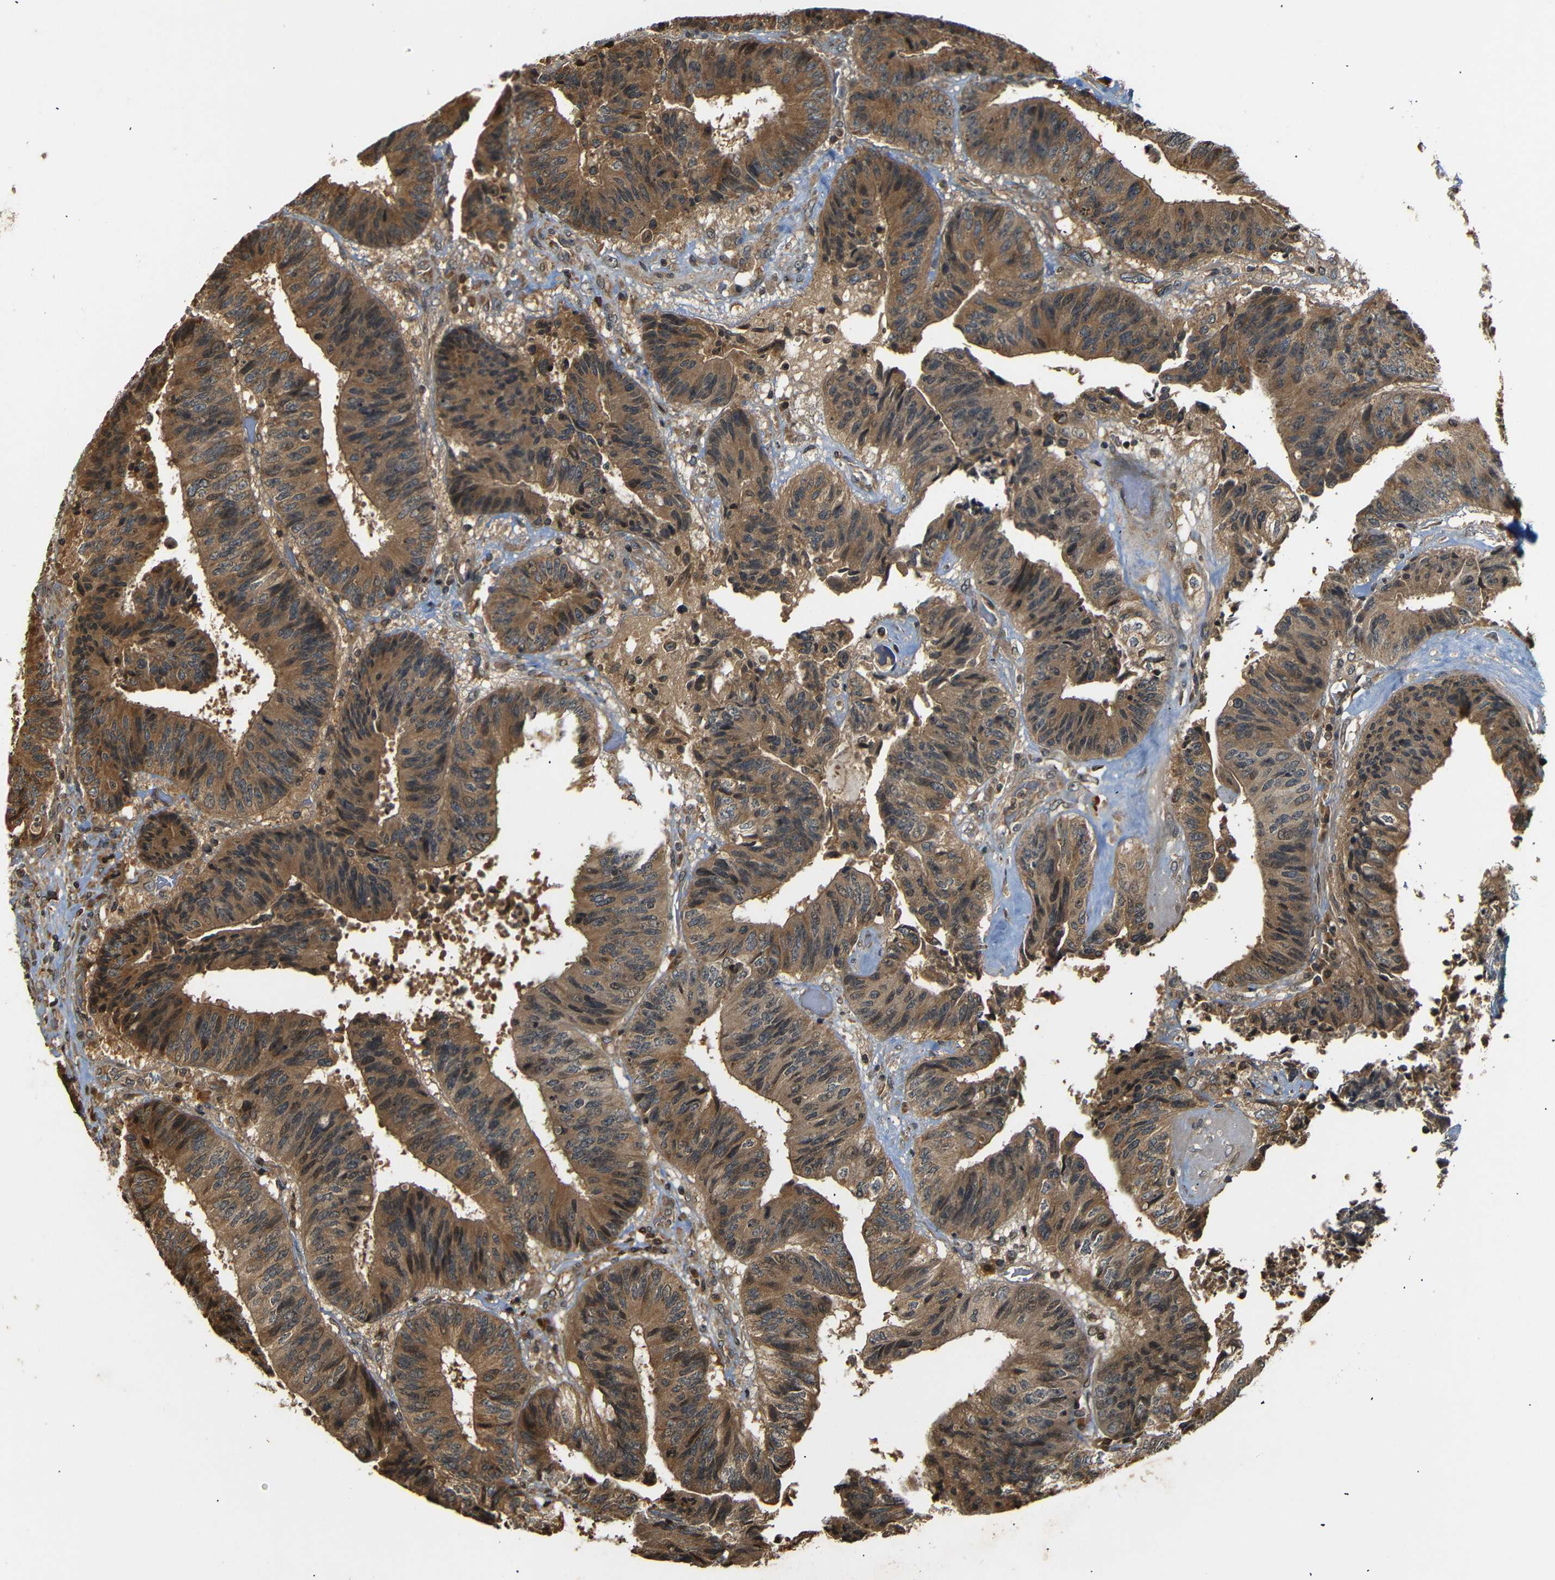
{"staining": {"intensity": "moderate", "quantity": ">75%", "location": "cytoplasmic/membranous"}, "tissue": "colorectal cancer", "cell_type": "Tumor cells", "image_type": "cancer", "snomed": [{"axis": "morphology", "description": "Adenocarcinoma, NOS"}, {"axis": "topography", "description": "Rectum"}], "caption": "Tumor cells show moderate cytoplasmic/membranous expression in approximately >75% of cells in colorectal cancer (adenocarcinoma). (DAB (3,3'-diaminobenzidine) IHC with brightfield microscopy, high magnification).", "gene": "TANK", "patient": {"sex": "male", "age": 72}}